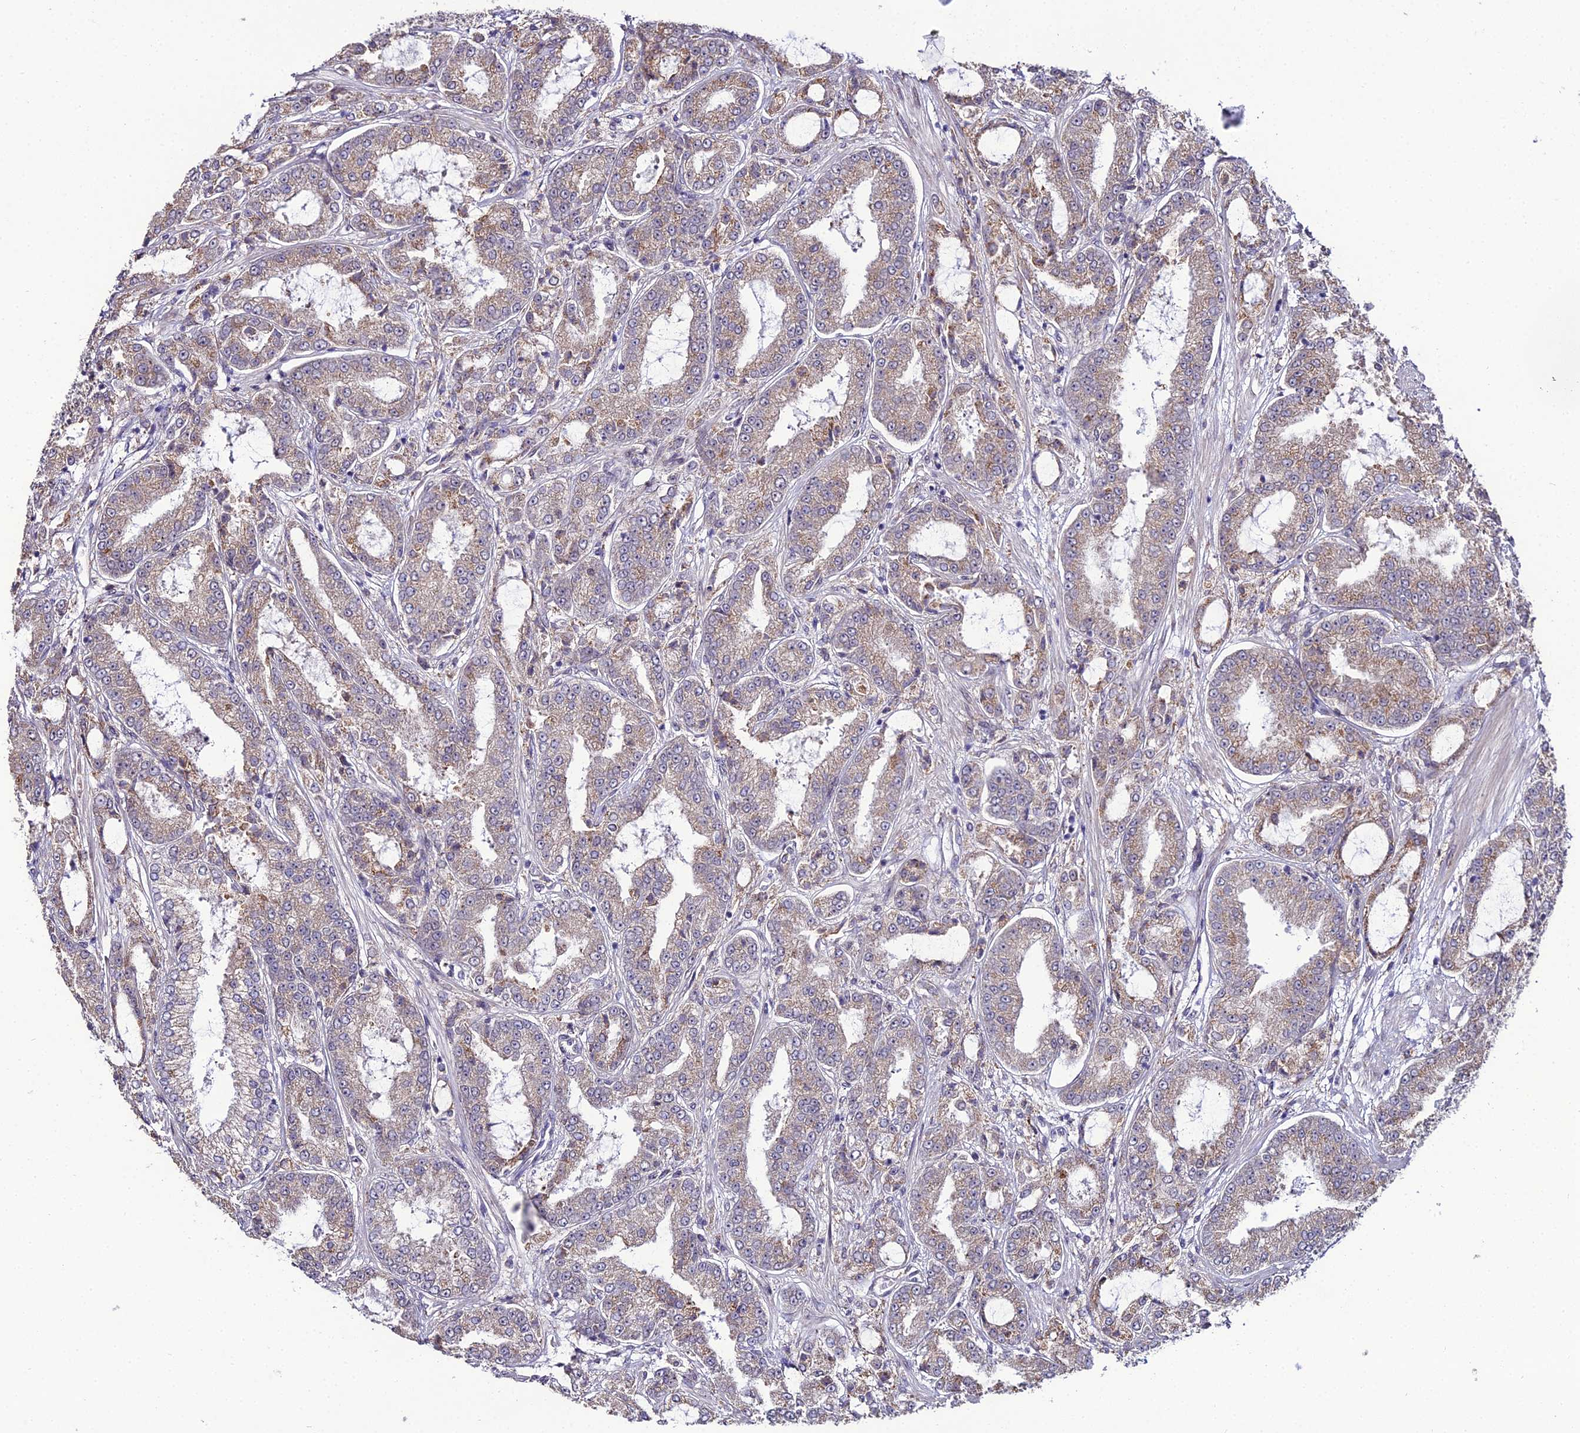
{"staining": {"intensity": "weak", "quantity": "25%-75%", "location": "cytoplasmic/membranous"}, "tissue": "prostate cancer", "cell_type": "Tumor cells", "image_type": "cancer", "snomed": [{"axis": "morphology", "description": "Adenocarcinoma, High grade"}, {"axis": "topography", "description": "Prostate"}], "caption": "A high-resolution micrograph shows immunohistochemistry staining of adenocarcinoma (high-grade) (prostate), which shows weak cytoplasmic/membranous expression in about 25%-75% of tumor cells. Using DAB (brown) and hematoxylin (blue) stains, captured at high magnification using brightfield microscopy.", "gene": "TROAP", "patient": {"sex": "male", "age": 71}}